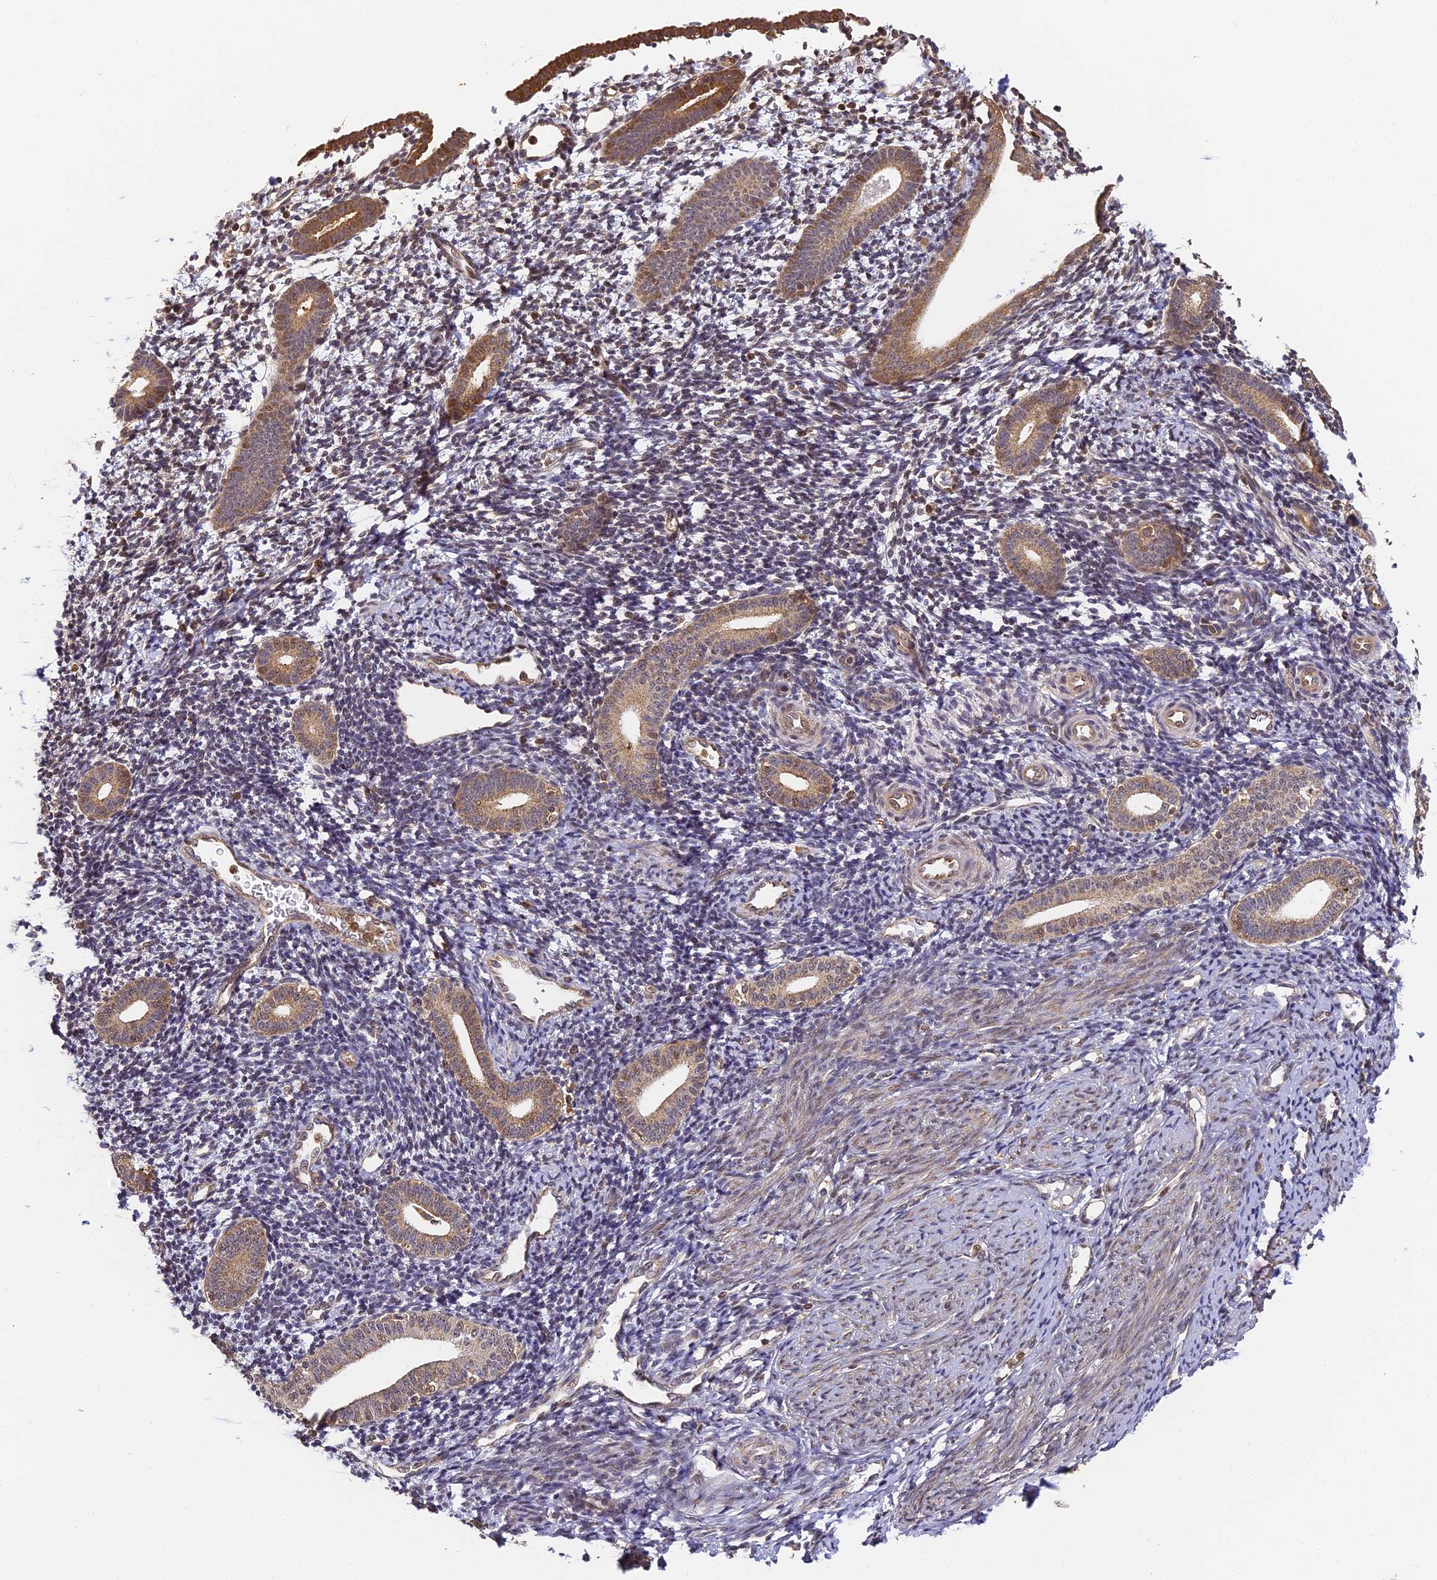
{"staining": {"intensity": "moderate", "quantity": "<25%", "location": "cytoplasmic/membranous"}, "tissue": "endometrium", "cell_type": "Cells in endometrial stroma", "image_type": "normal", "snomed": [{"axis": "morphology", "description": "Normal tissue, NOS"}, {"axis": "topography", "description": "Endometrium"}], "caption": "High-power microscopy captured an immunohistochemistry (IHC) photomicrograph of unremarkable endometrium, revealing moderate cytoplasmic/membranous staining in approximately <25% of cells in endometrial stroma. (DAB = brown stain, brightfield microscopy at high magnification).", "gene": "ENSG00000268870", "patient": {"sex": "female", "age": 56}}